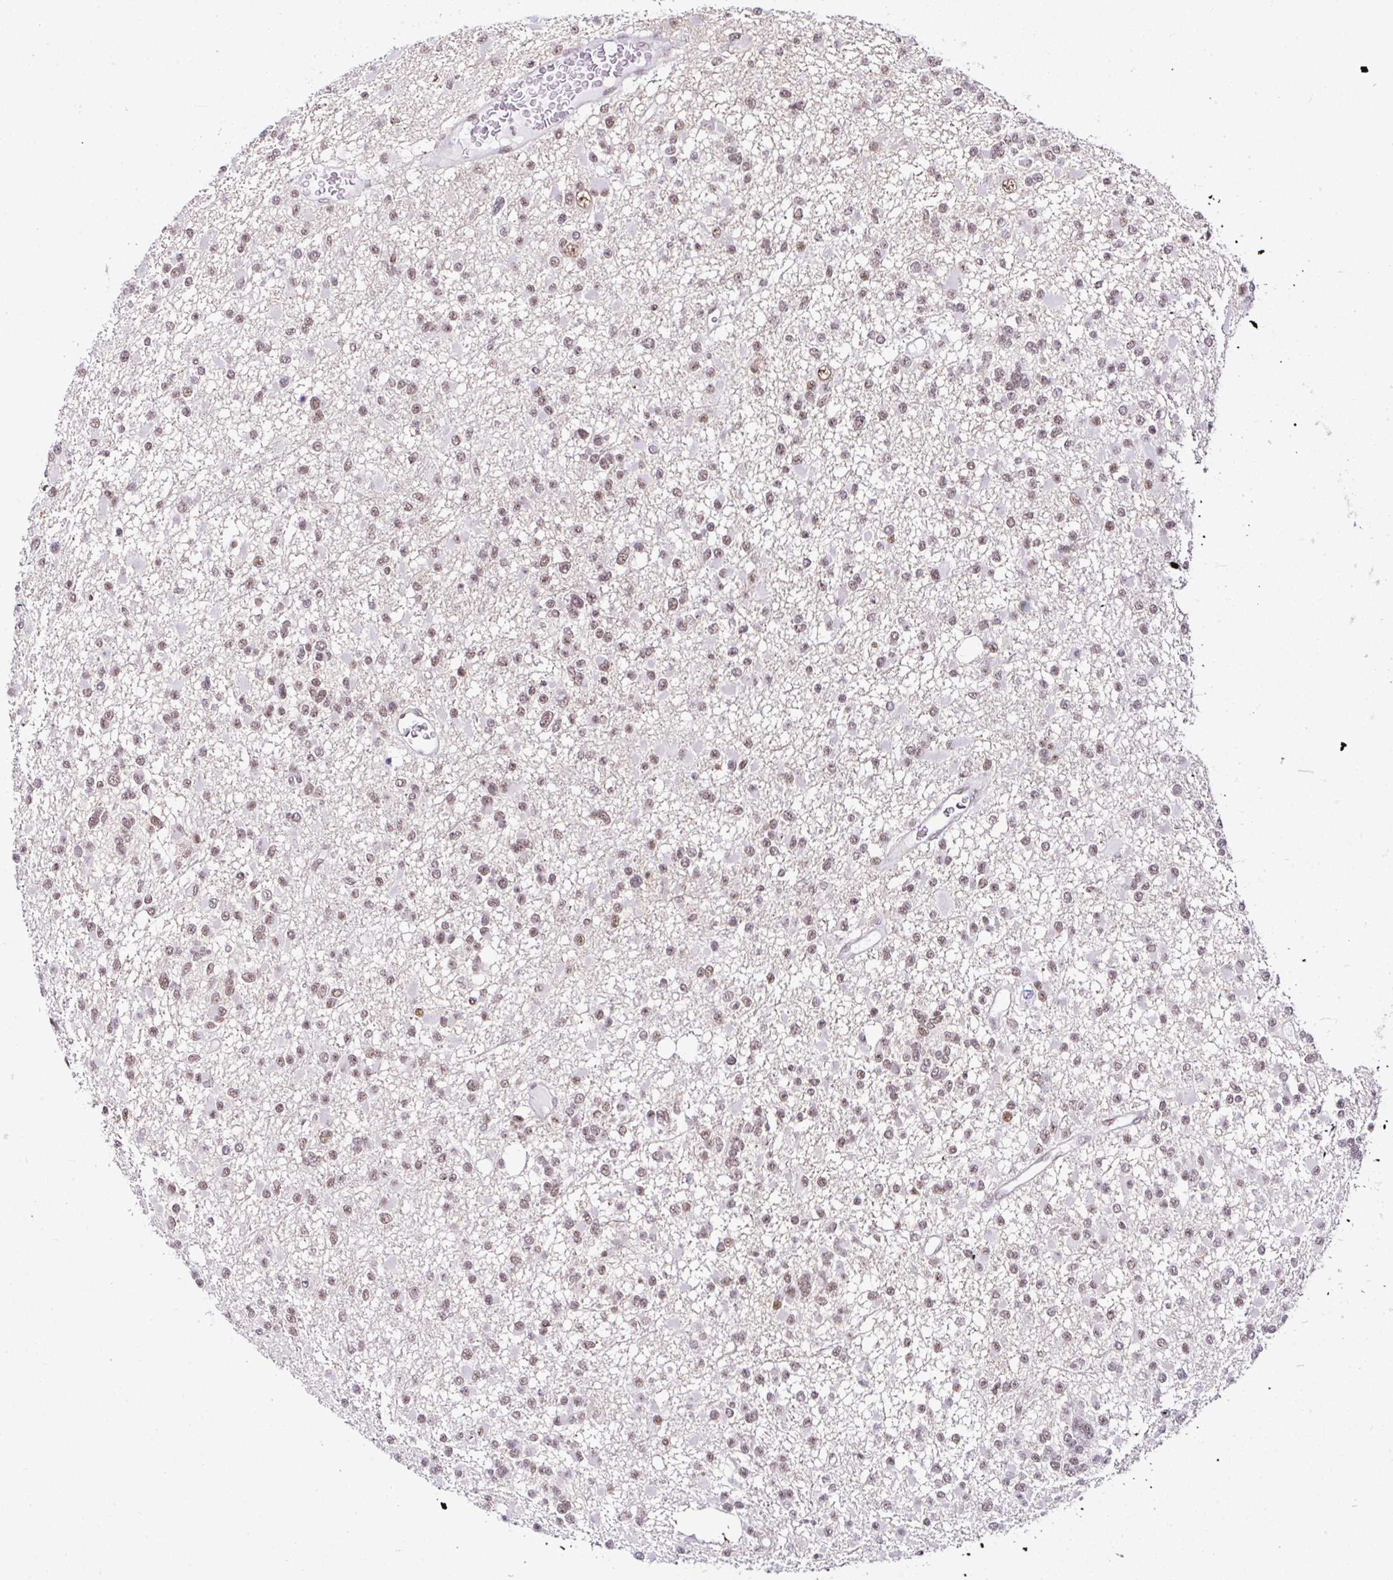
{"staining": {"intensity": "weak", "quantity": ">75%", "location": "nuclear"}, "tissue": "glioma", "cell_type": "Tumor cells", "image_type": "cancer", "snomed": [{"axis": "morphology", "description": "Glioma, malignant, Low grade"}, {"axis": "topography", "description": "Brain"}], "caption": "Weak nuclear staining for a protein is identified in about >75% of tumor cells of glioma using IHC.", "gene": "PTPN2", "patient": {"sex": "female", "age": 22}}